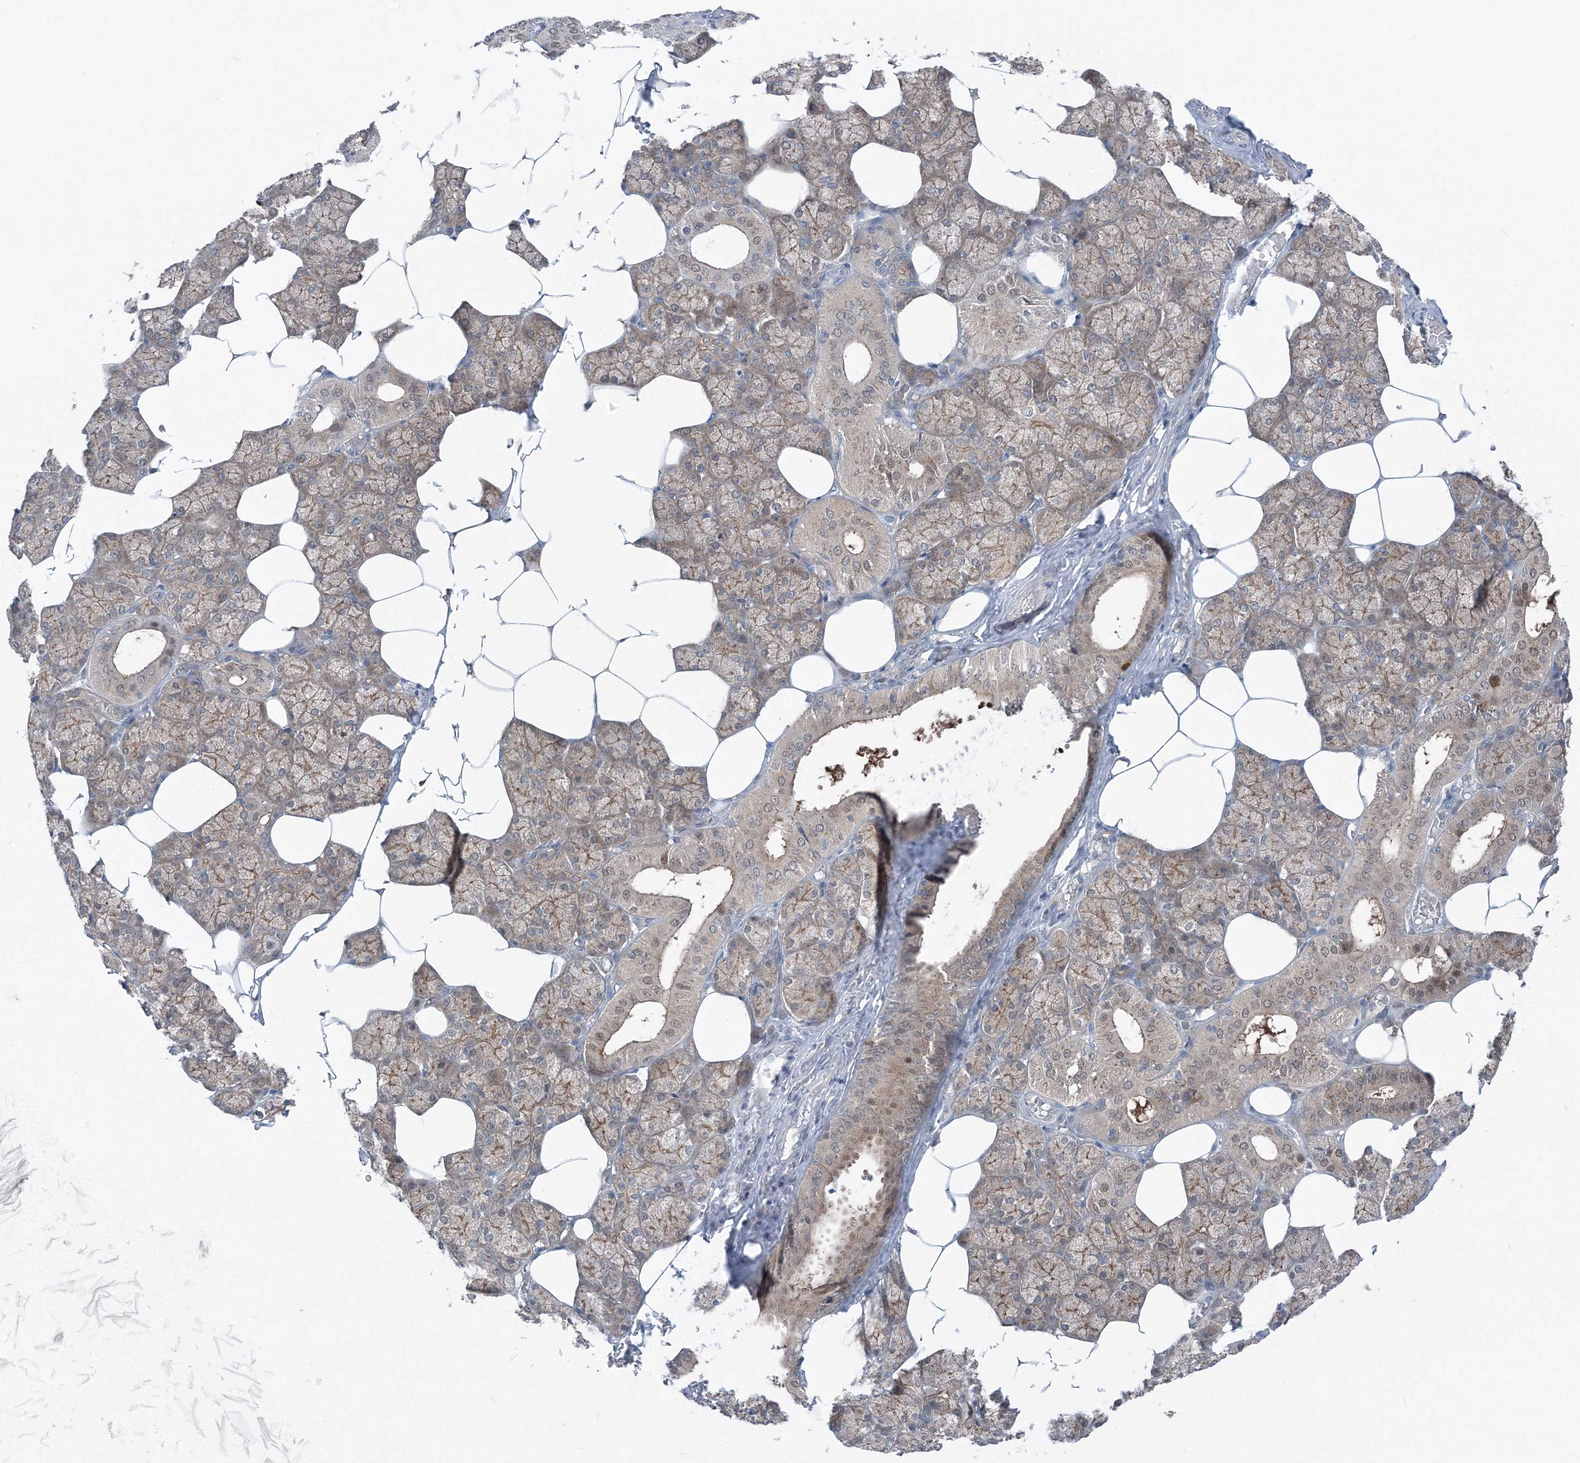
{"staining": {"intensity": "moderate", "quantity": ">75%", "location": "cytoplasmic/membranous,nuclear"}, "tissue": "salivary gland", "cell_type": "Glandular cells", "image_type": "normal", "snomed": [{"axis": "morphology", "description": "Normal tissue, NOS"}, {"axis": "topography", "description": "Salivary gland"}], "caption": "A medium amount of moderate cytoplasmic/membranous,nuclear positivity is appreciated in about >75% of glandular cells in benign salivary gland.", "gene": "TPRKB", "patient": {"sex": "male", "age": 62}}